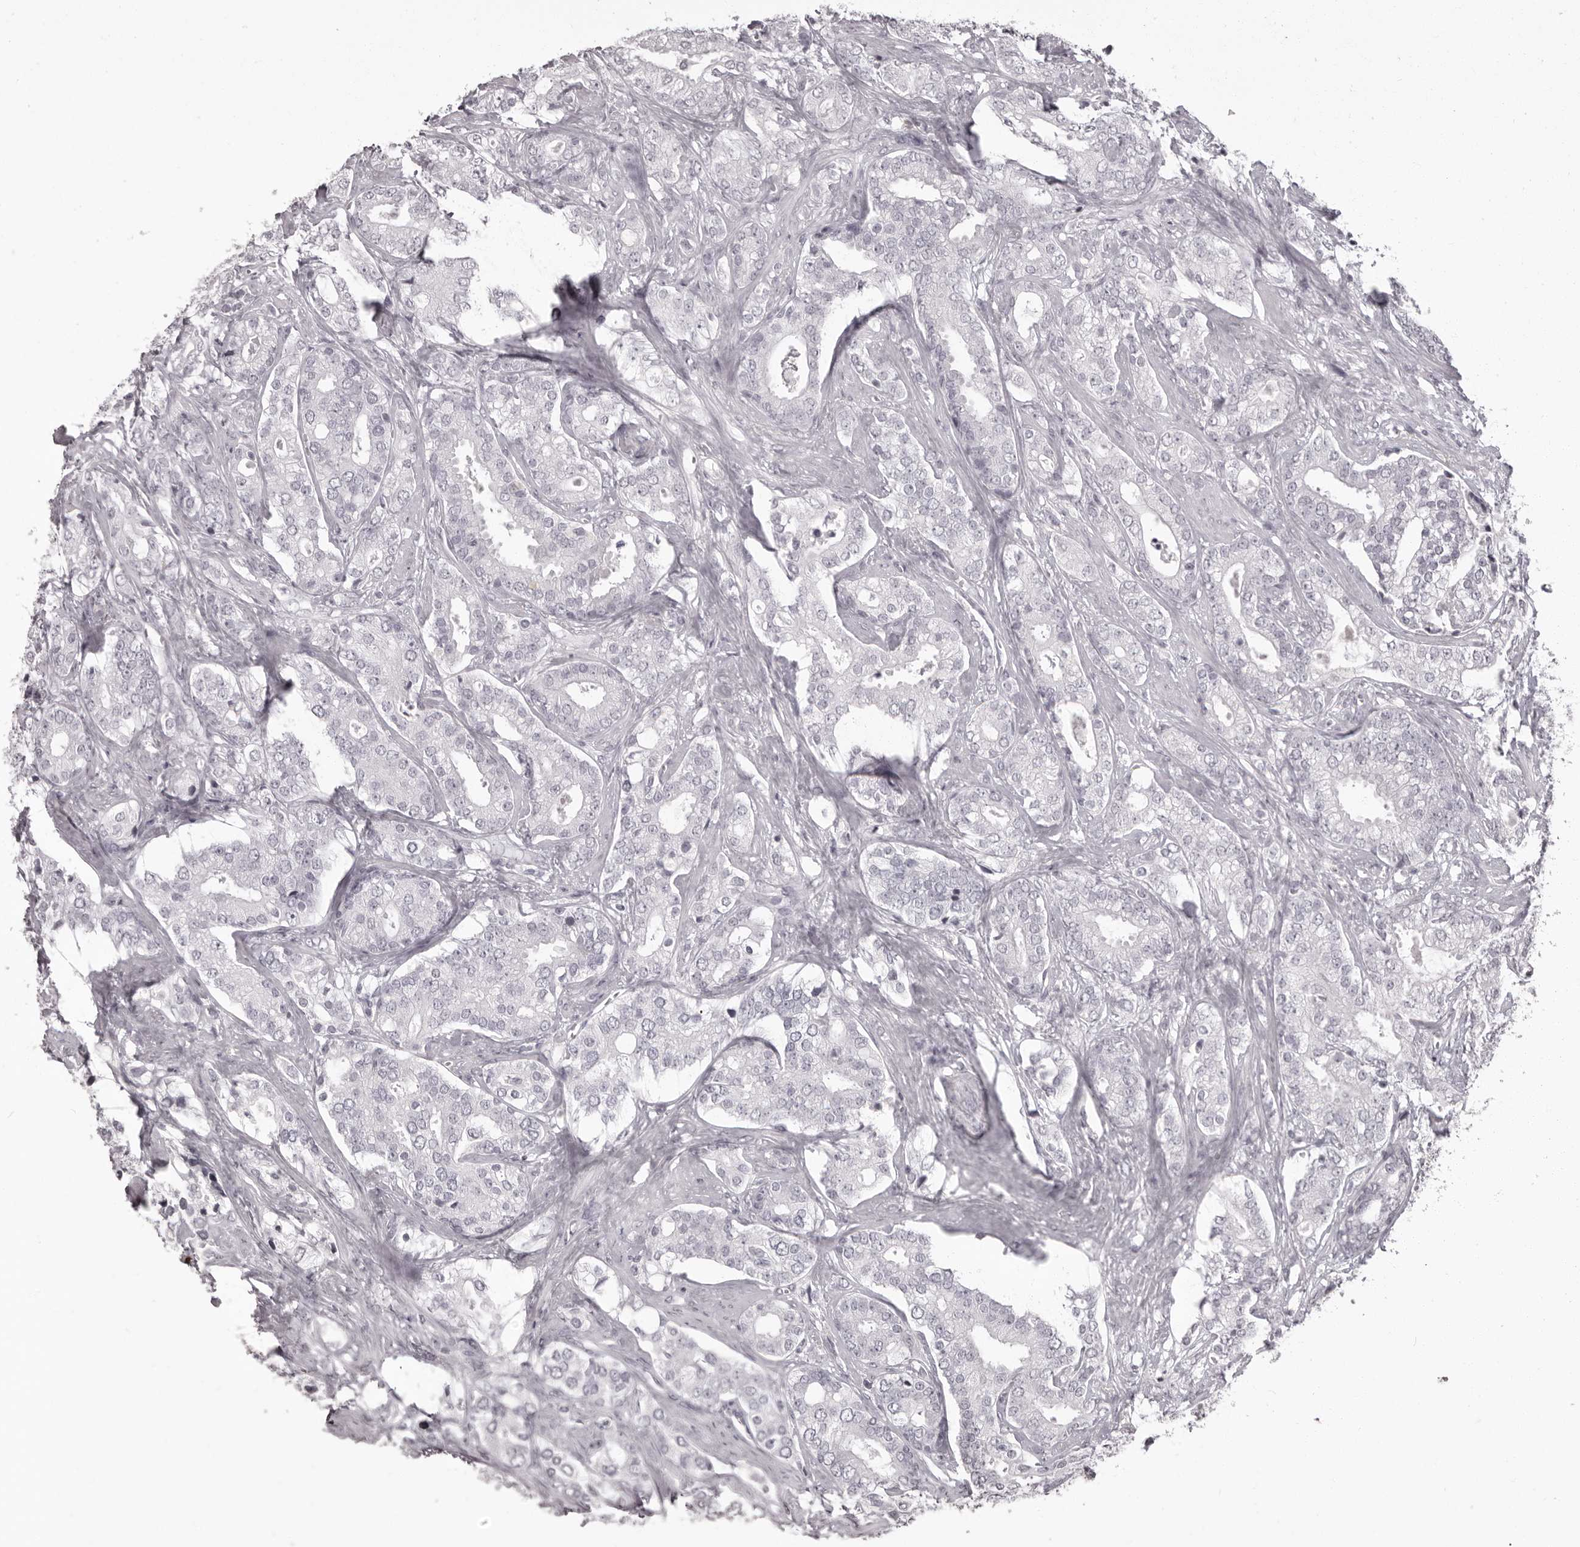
{"staining": {"intensity": "negative", "quantity": "none", "location": "none"}, "tissue": "prostate cancer", "cell_type": "Tumor cells", "image_type": "cancer", "snomed": [{"axis": "morphology", "description": "Adenocarcinoma, High grade"}, {"axis": "topography", "description": "Prostate and seminal vesicle, NOS"}], "caption": "An immunohistochemistry (IHC) image of prostate cancer is shown. There is no staining in tumor cells of prostate cancer. (DAB immunohistochemistry (IHC) visualized using brightfield microscopy, high magnification).", "gene": "C8orf74", "patient": {"sex": "male", "age": 67}}